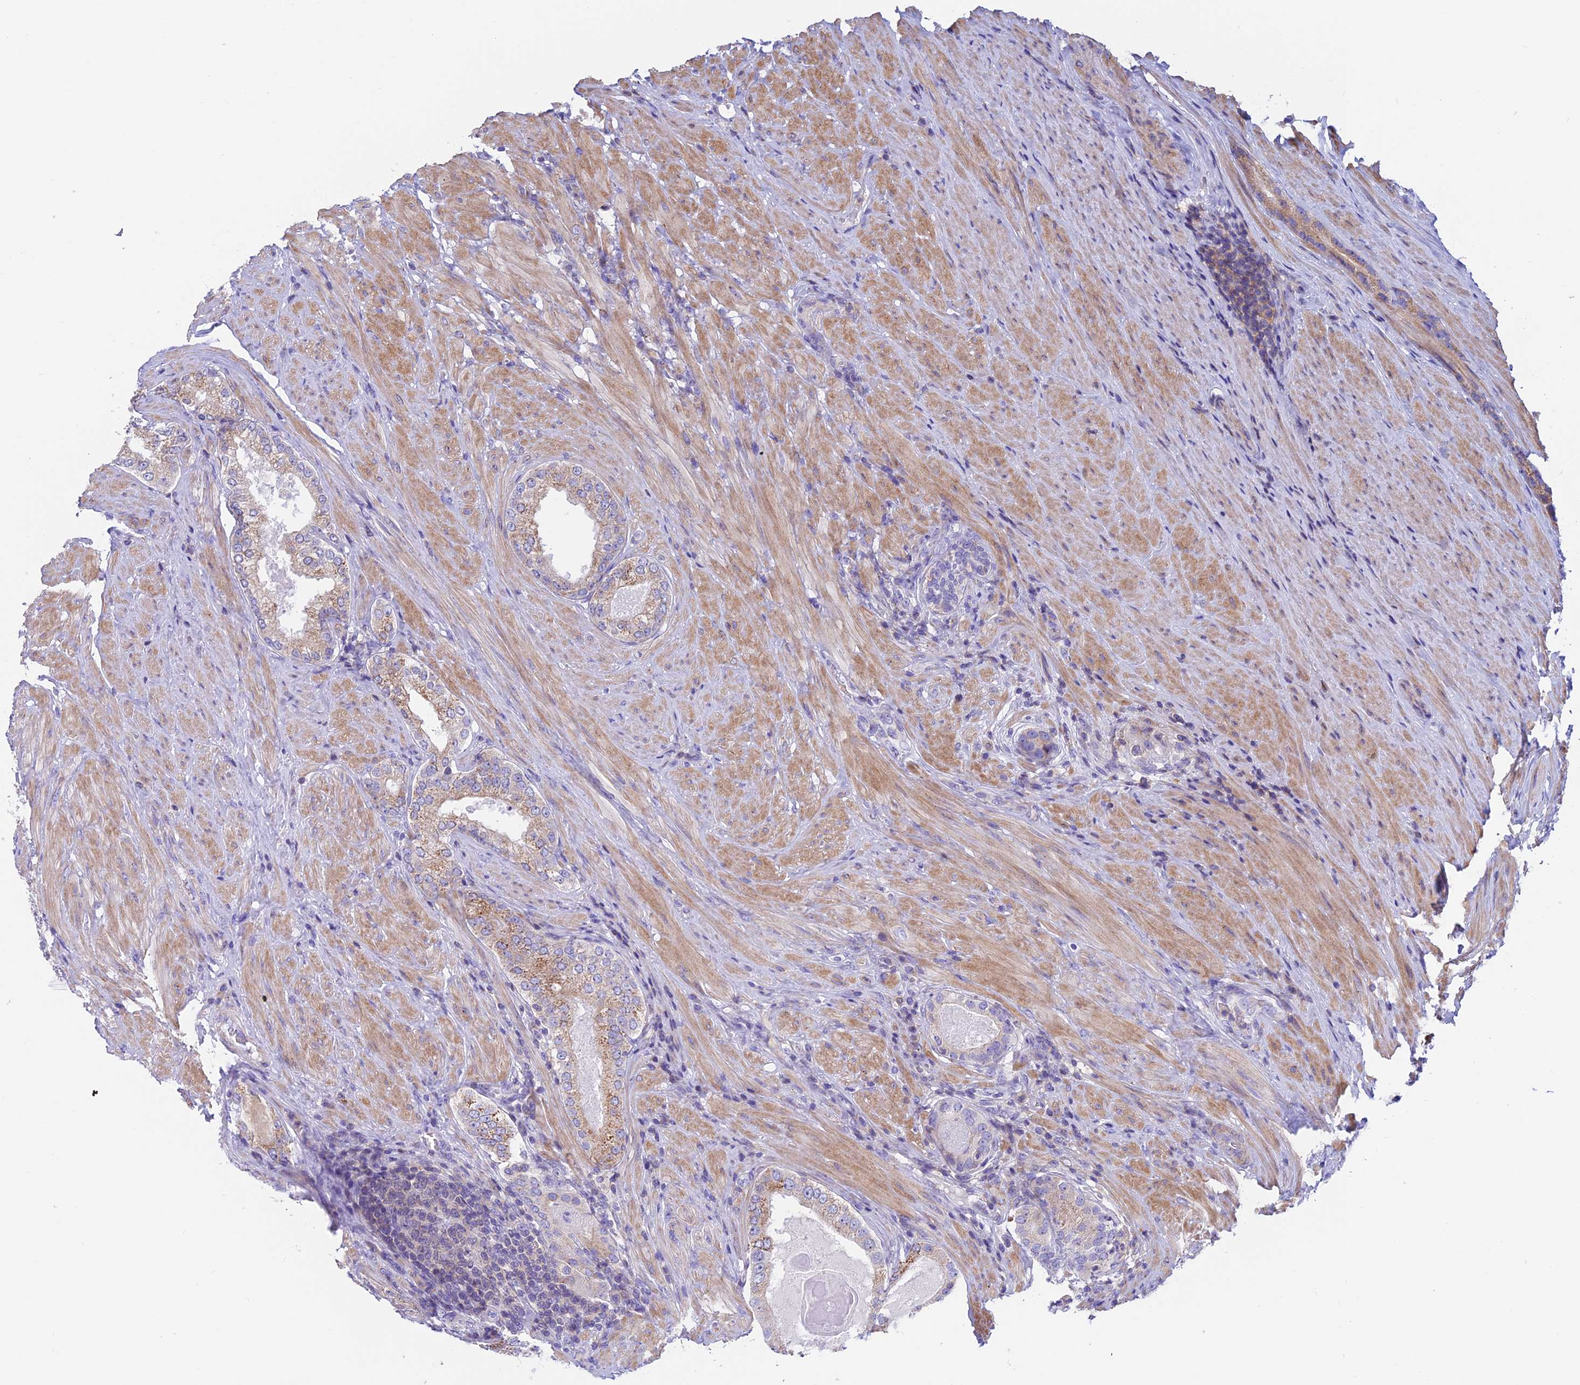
{"staining": {"intensity": "weak", "quantity": "25%-75%", "location": "cytoplasmic/membranous"}, "tissue": "prostate cancer", "cell_type": "Tumor cells", "image_type": "cancer", "snomed": [{"axis": "morphology", "description": "Adenocarcinoma, Low grade"}, {"axis": "topography", "description": "Prostate"}], "caption": "A micrograph of prostate cancer stained for a protein reveals weak cytoplasmic/membranous brown staining in tumor cells.", "gene": "PRIM1", "patient": {"sex": "male", "age": 68}}